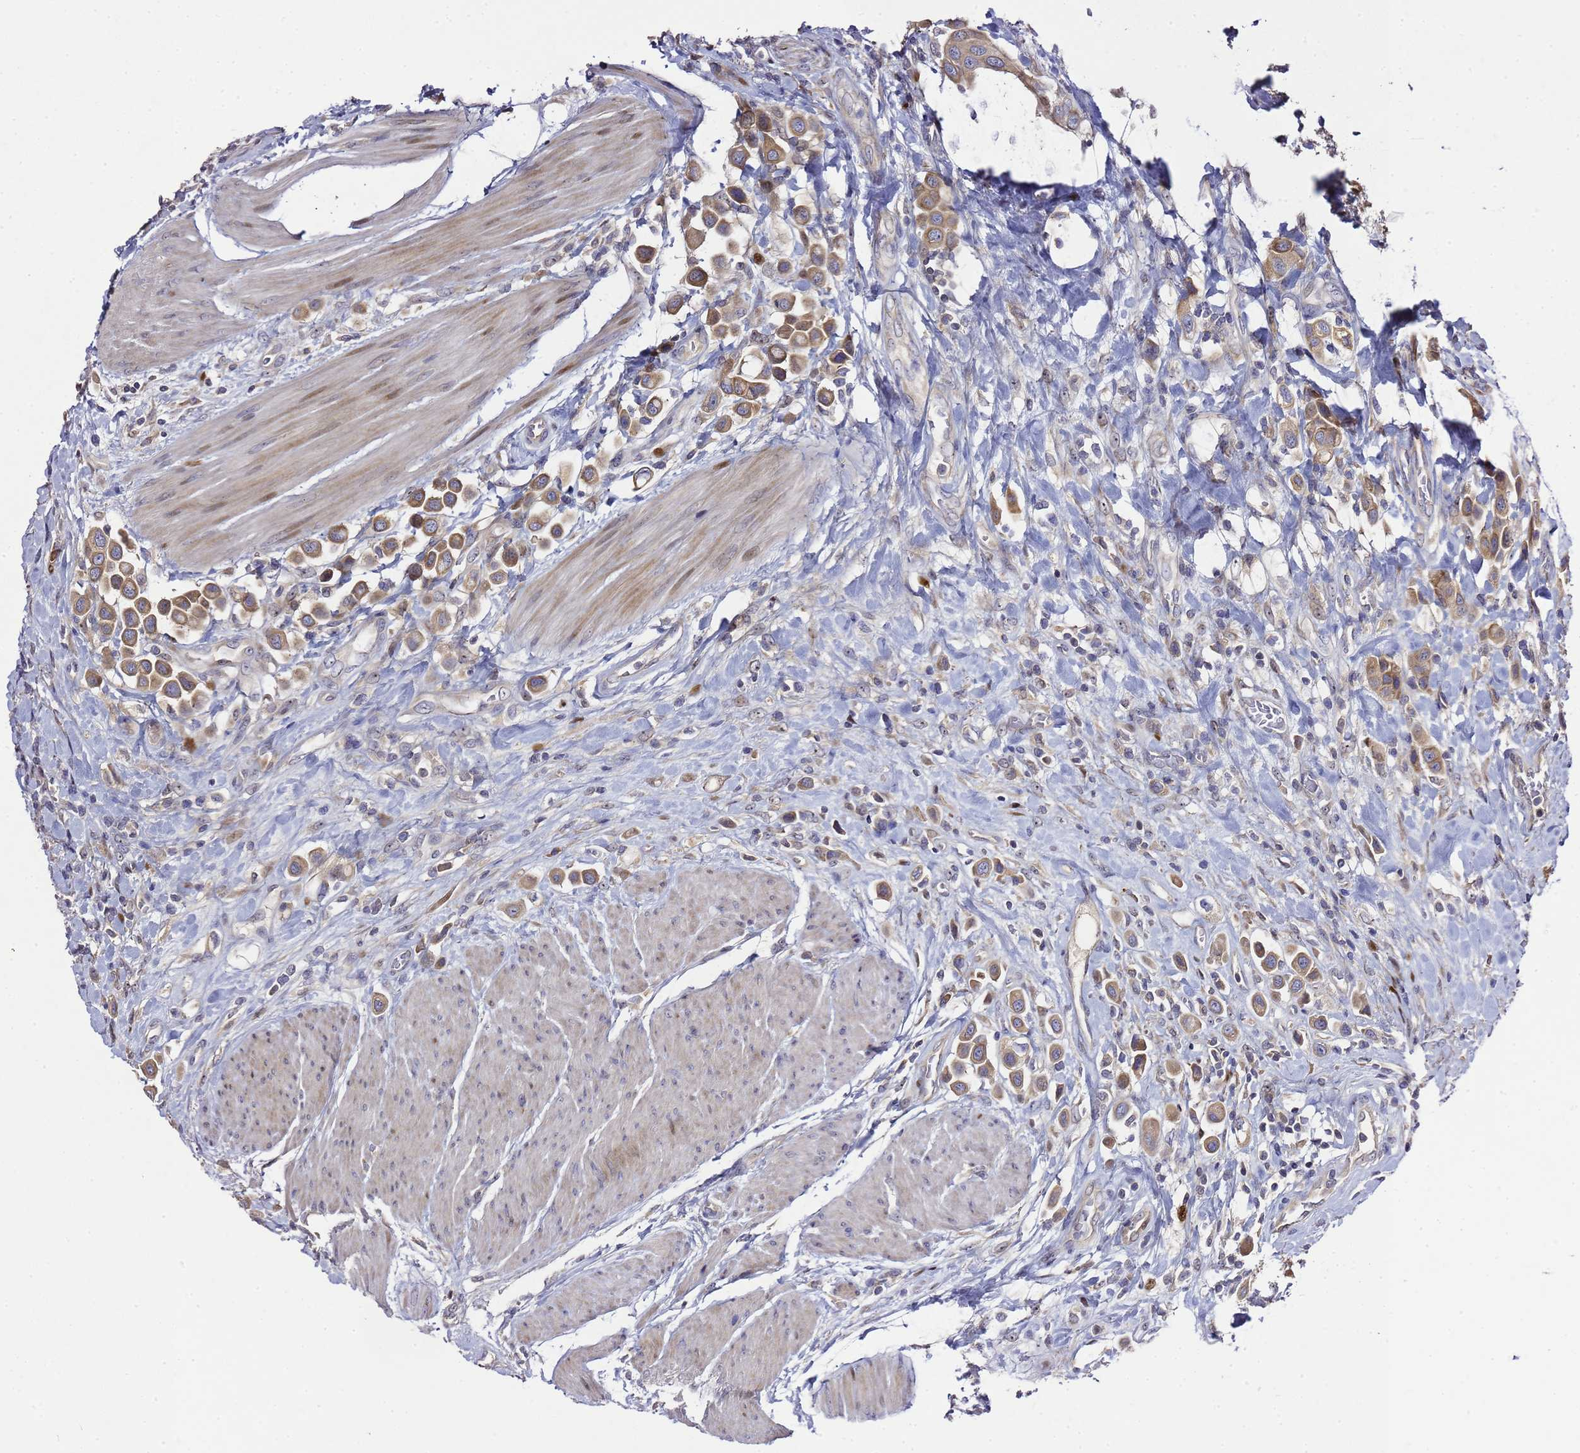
{"staining": {"intensity": "moderate", "quantity": ">75%", "location": "cytoplasmic/membranous"}, "tissue": "urothelial cancer", "cell_type": "Tumor cells", "image_type": "cancer", "snomed": [{"axis": "morphology", "description": "Urothelial carcinoma, High grade"}, {"axis": "topography", "description": "Urinary bladder"}], "caption": "A medium amount of moderate cytoplasmic/membranous expression is identified in approximately >75% of tumor cells in urothelial cancer tissue. Nuclei are stained in blue.", "gene": "ALG3", "patient": {"sex": "male", "age": 50}}